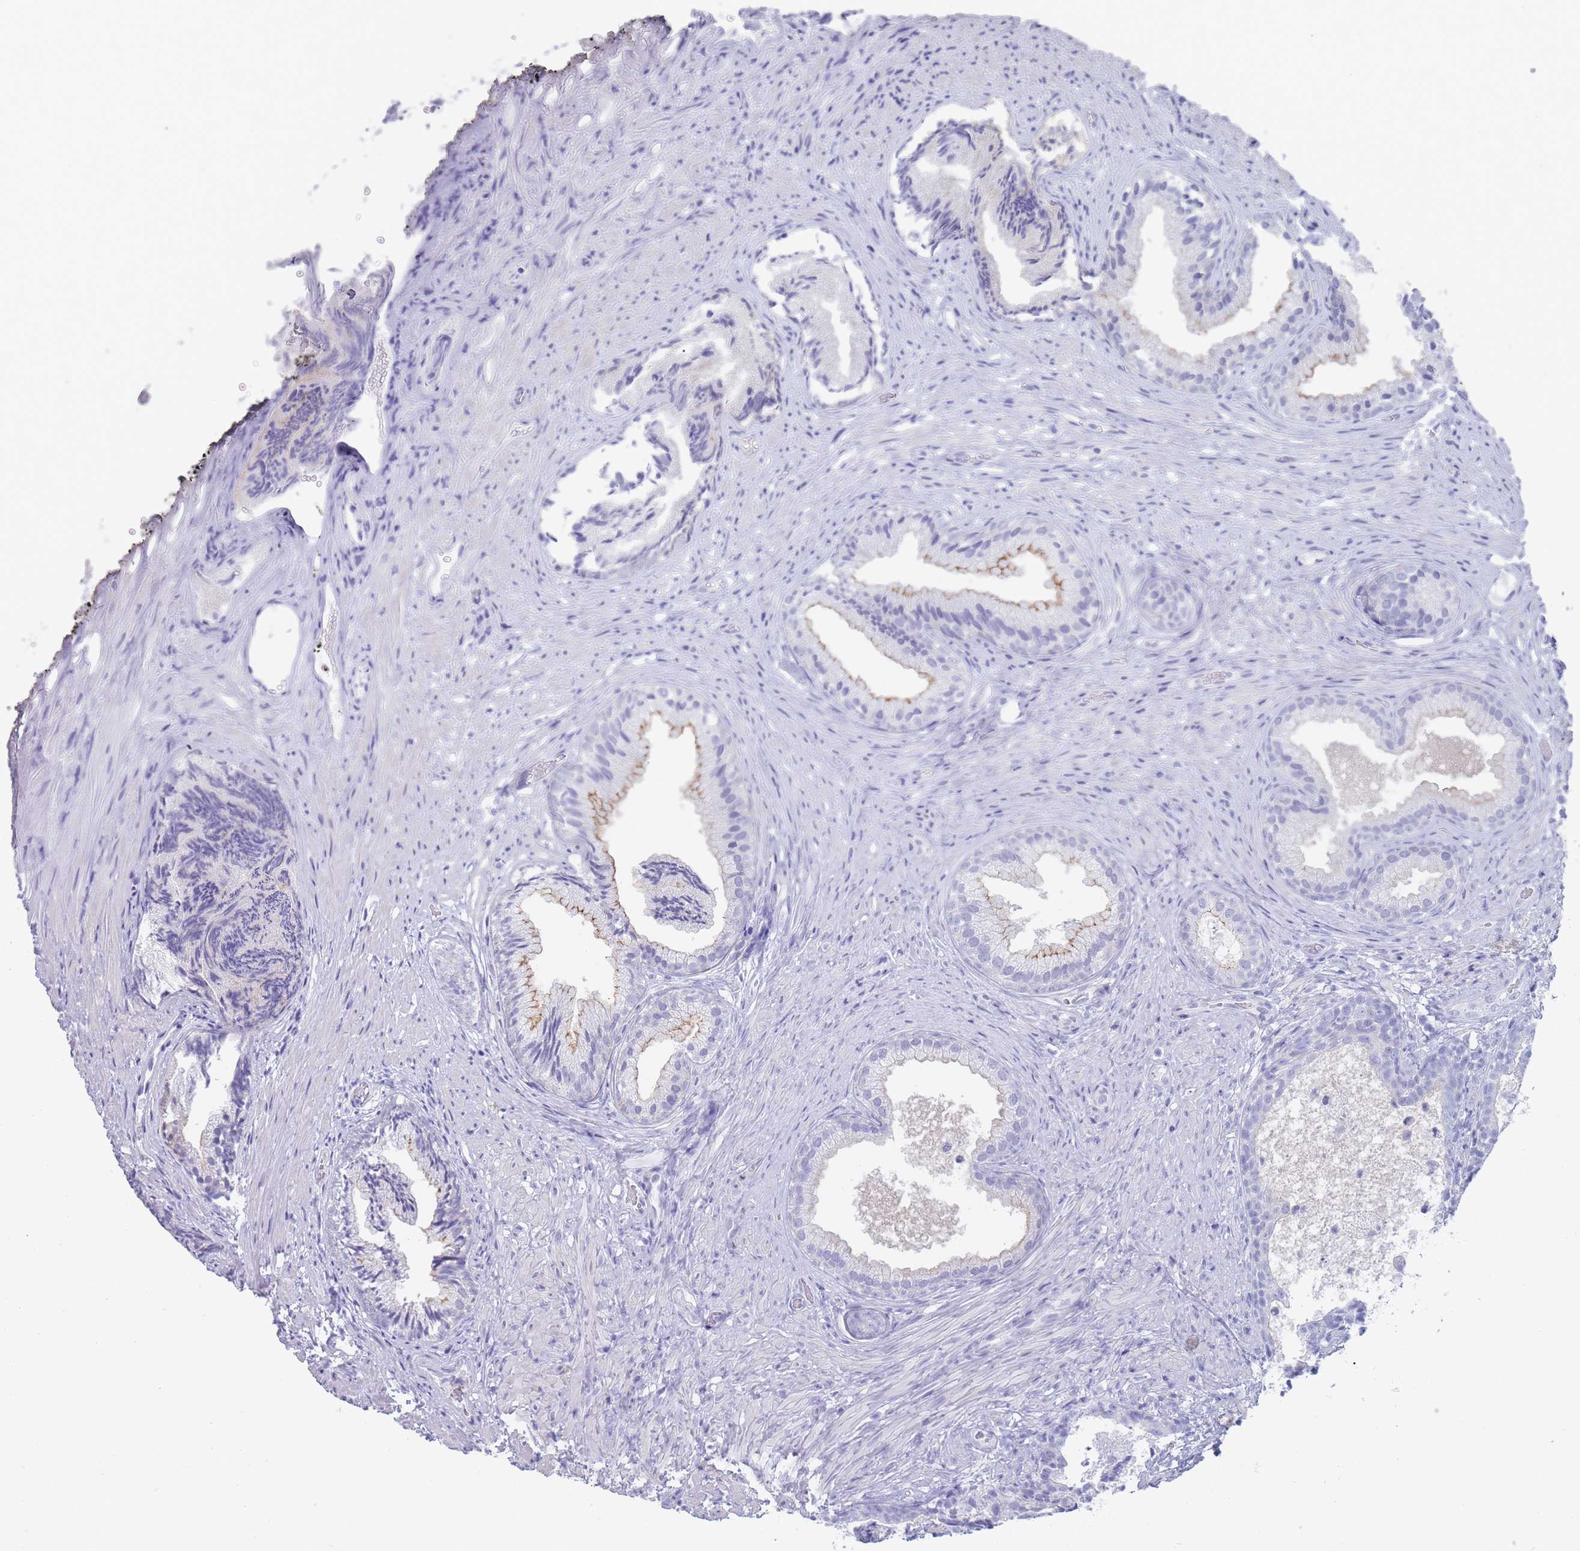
{"staining": {"intensity": "weak", "quantity": "<25%", "location": "cytoplasmic/membranous"}, "tissue": "prostate", "cell_type": "Glandular cells", "image_type": "normal", "snomed": [{"axis": "morphology", "description": "Normal tissue, NOS"}, {"axis": "topography", "description": "Prostate"}], "caption": "An IHC histopathology image of benign prostate is shown. There is no staining in glandular cells of prostate. (IHC, brightfield microscopy, high magnification).", "gene": "PIGU", "patient": {"sex": "male", "age": 76}}